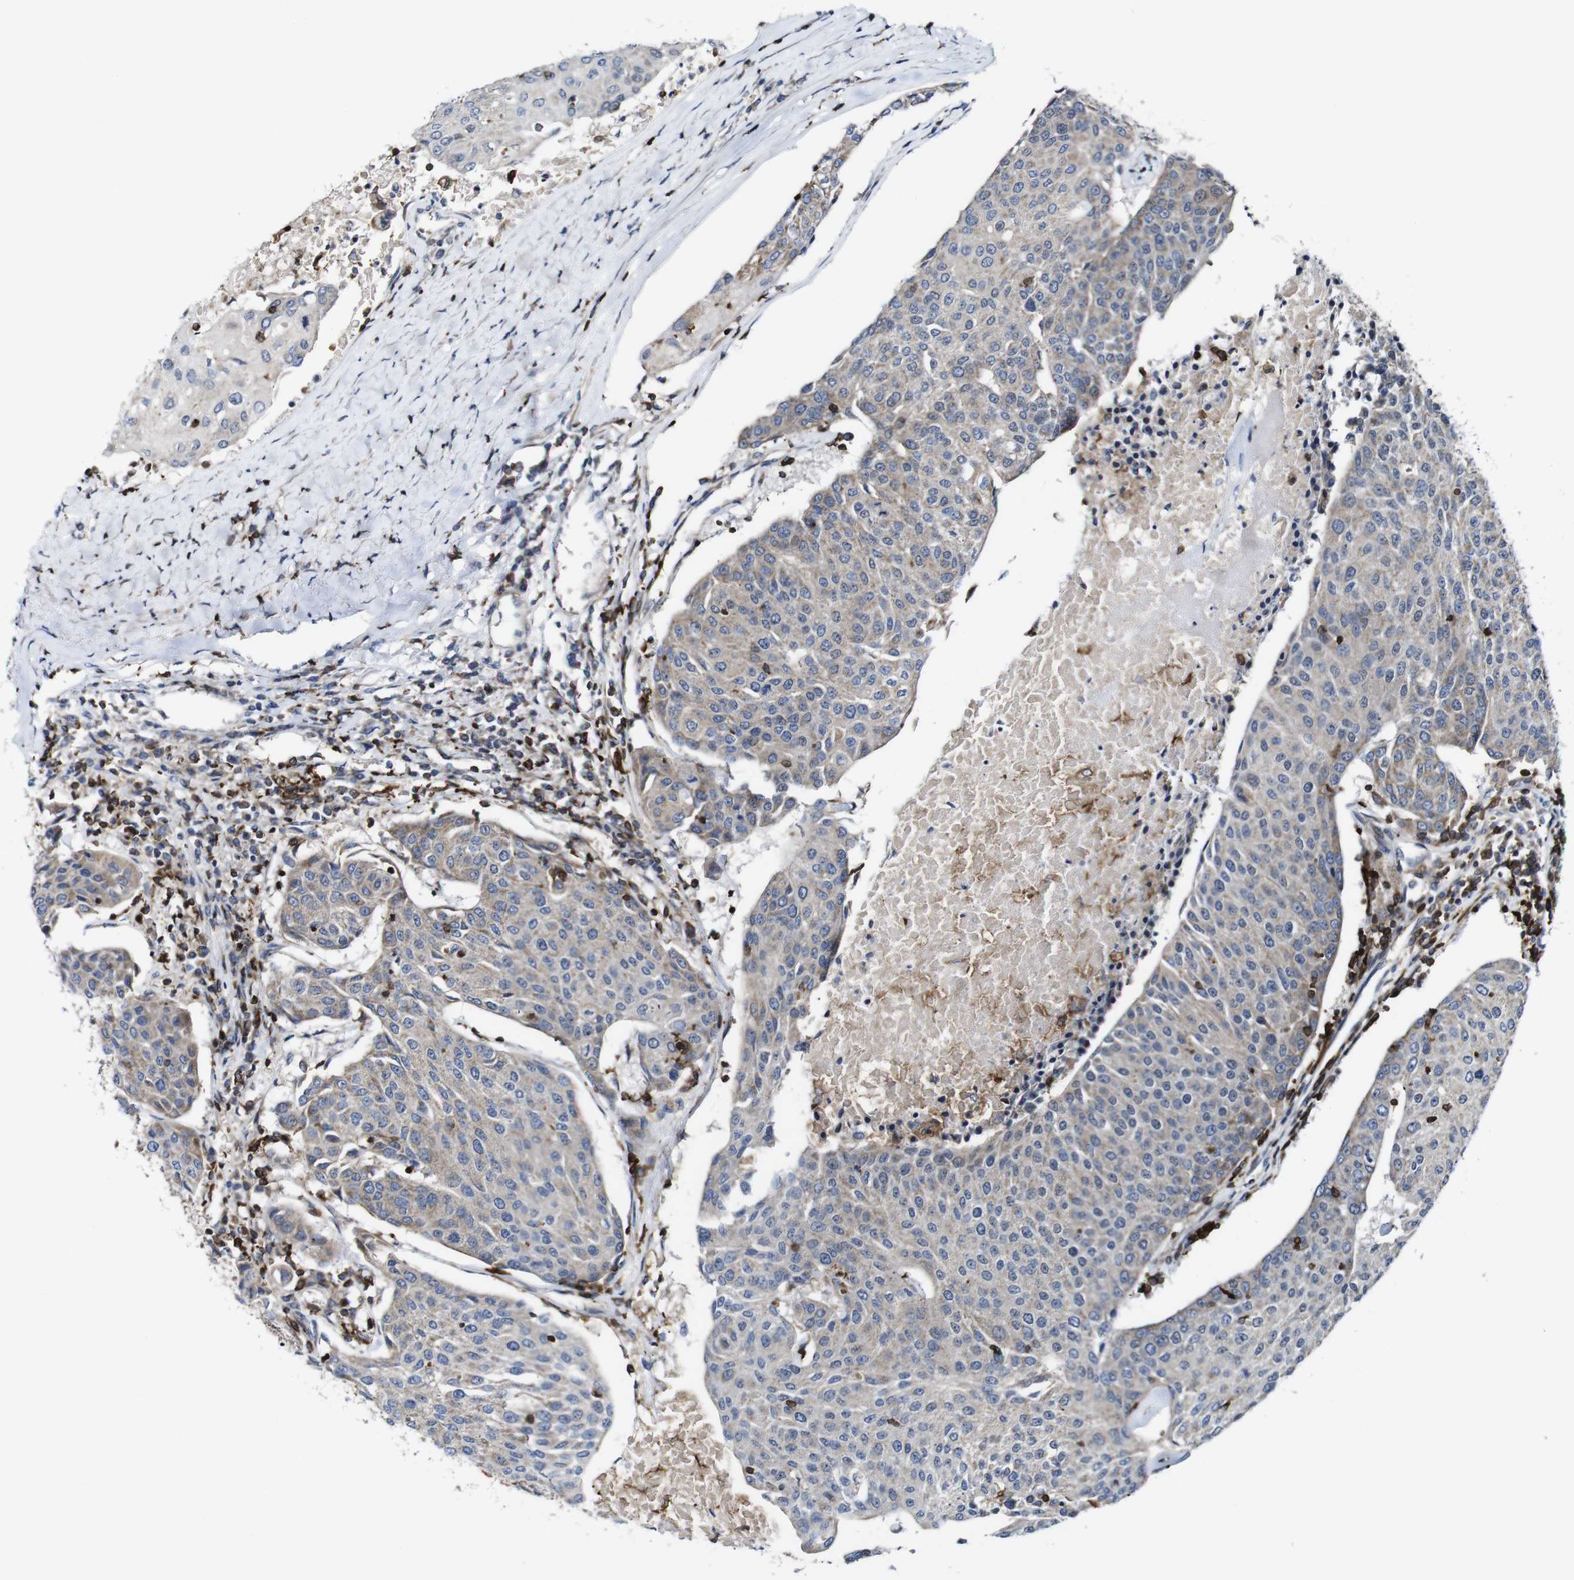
{"staining": {"intensity": "weak", "quantity": ">75%", "location": "cytoplasmic/membranous"}, "tissue": "urothelial cancer", "cell_type": "Tumor cells", "image_type": "cancer", "snomed": [{"axis": "morphology", "description": "Urothelial carcinoma, High grade"}, {"axis": "topography", "description": "Urinary bladder"}], "caption": "Human urothelial cancer stained with a brown dye demonstrates weak cytoplasmic/membranous positive staining in approximately >75% of tumor cells.", "gene": "JAK2", "patient": {"sex": "female", "age": 85}}